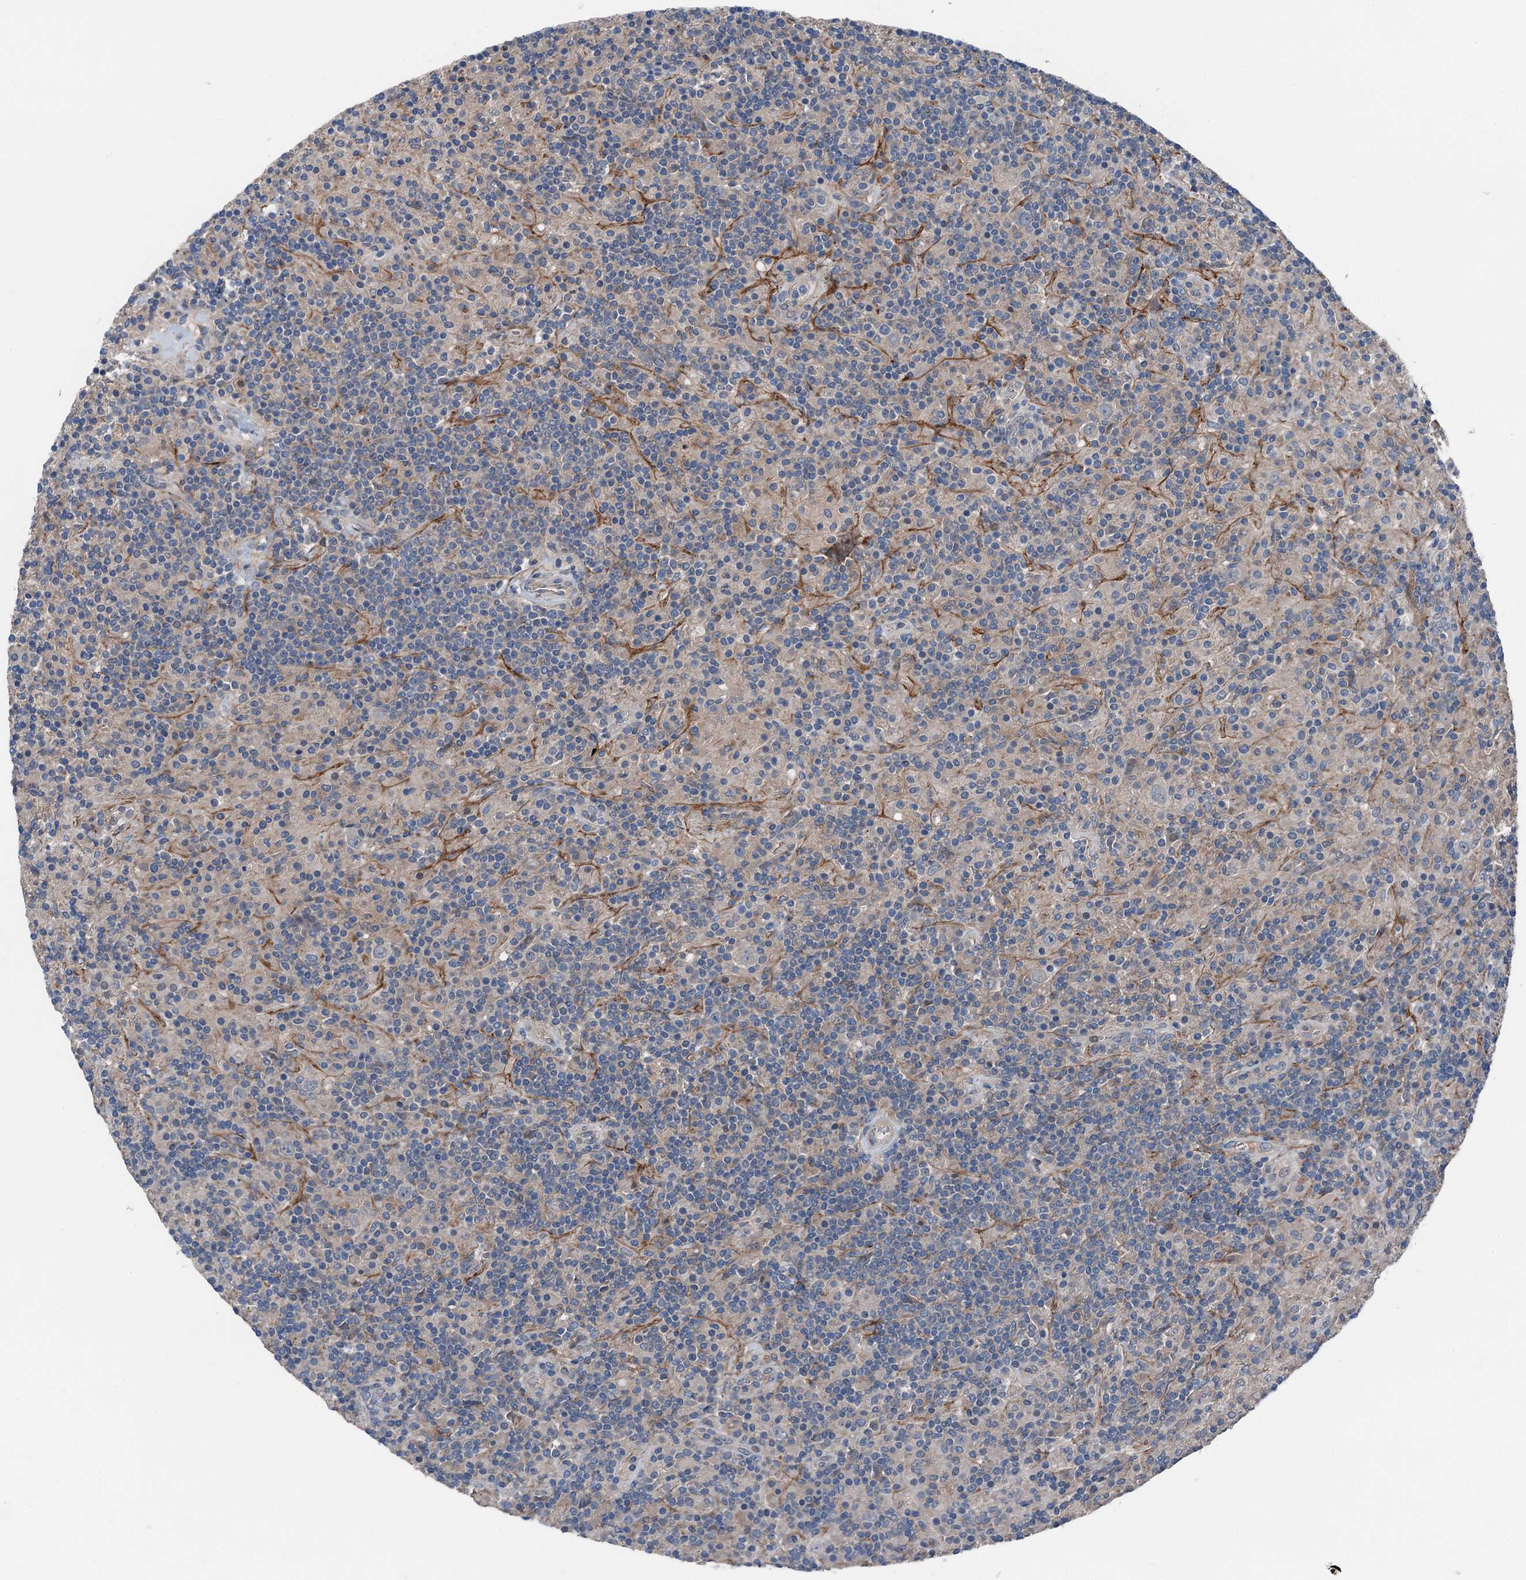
{"staining": {"intensity": "negative", "quantity": "none", "location": "none"}, "tissue": "lymphoma", "cell_type": "Tumor cells", "image_type": "cancer", "snomed": [{"axis": "morphology", "description": "Hodgkin's disease, NOS"}, {"axis": "topography", "description": "Lymph node"}], "caption": "Lymphoma stained for a protein using immunohistochemistry (IHC) displays no staining tumor cells.", "gene": "SLC2A10", "patient": {"sex": "male", "age": 70}}